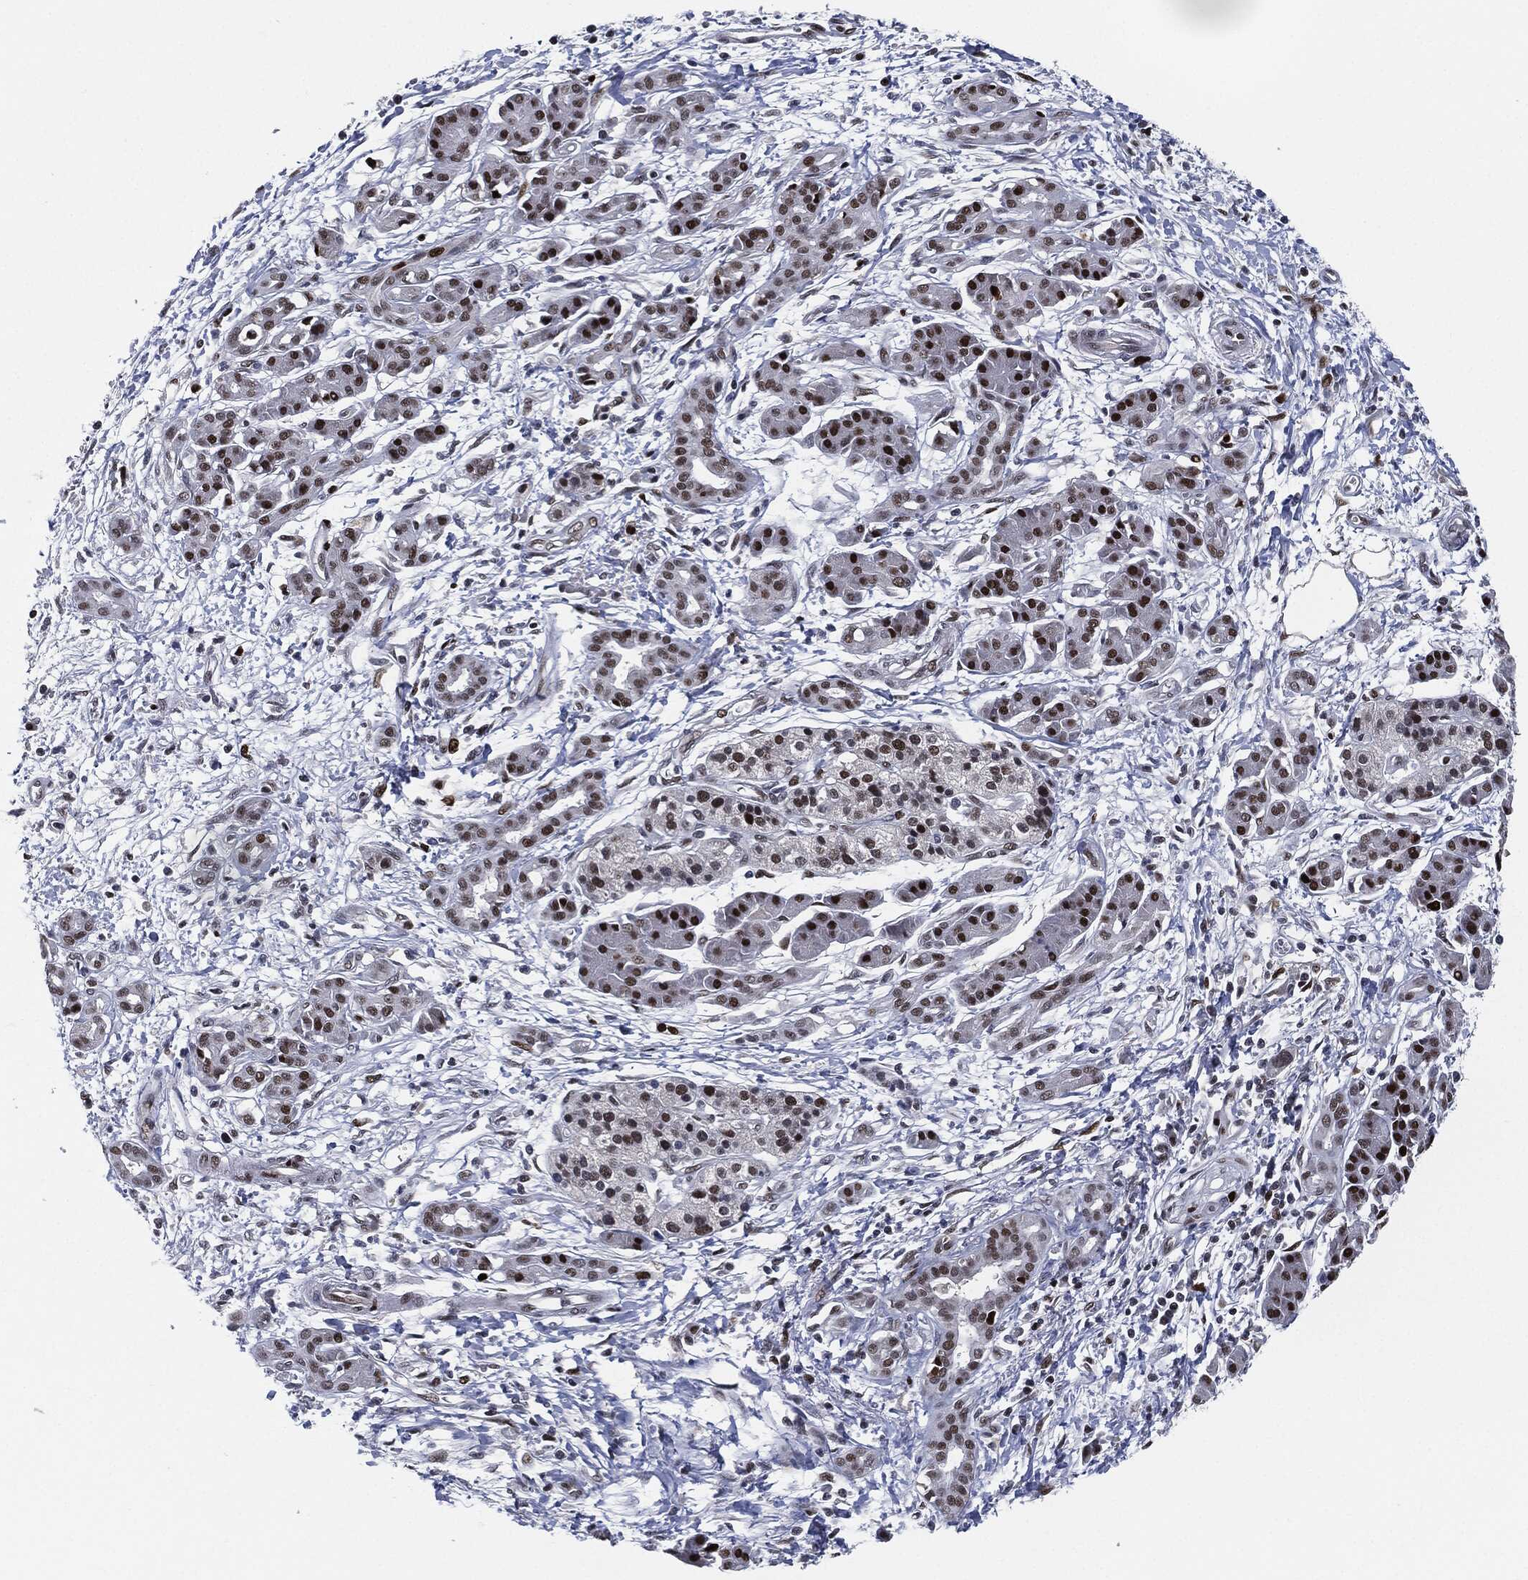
{"staining": {"intensity": "strong", "quantity": "<25%", "location": "nuclear"}, "tissue": "pancreatic cancer", "cell_type": "Tumor cells", "image_type": "cancer", "snomed": [{"axis": "morphology", "description": "Adenocarcinoma, NOS"}, {"axis": "topography", "description": "Pancreas"}], "caption": "Strong nuclear staining for a protein is seen in about <25% of tumor cells of pancreatic cancer (adenocarcinoma) using IHC.", "gene": "PCNA", "patient": {"sex": "male", "age": 72}}